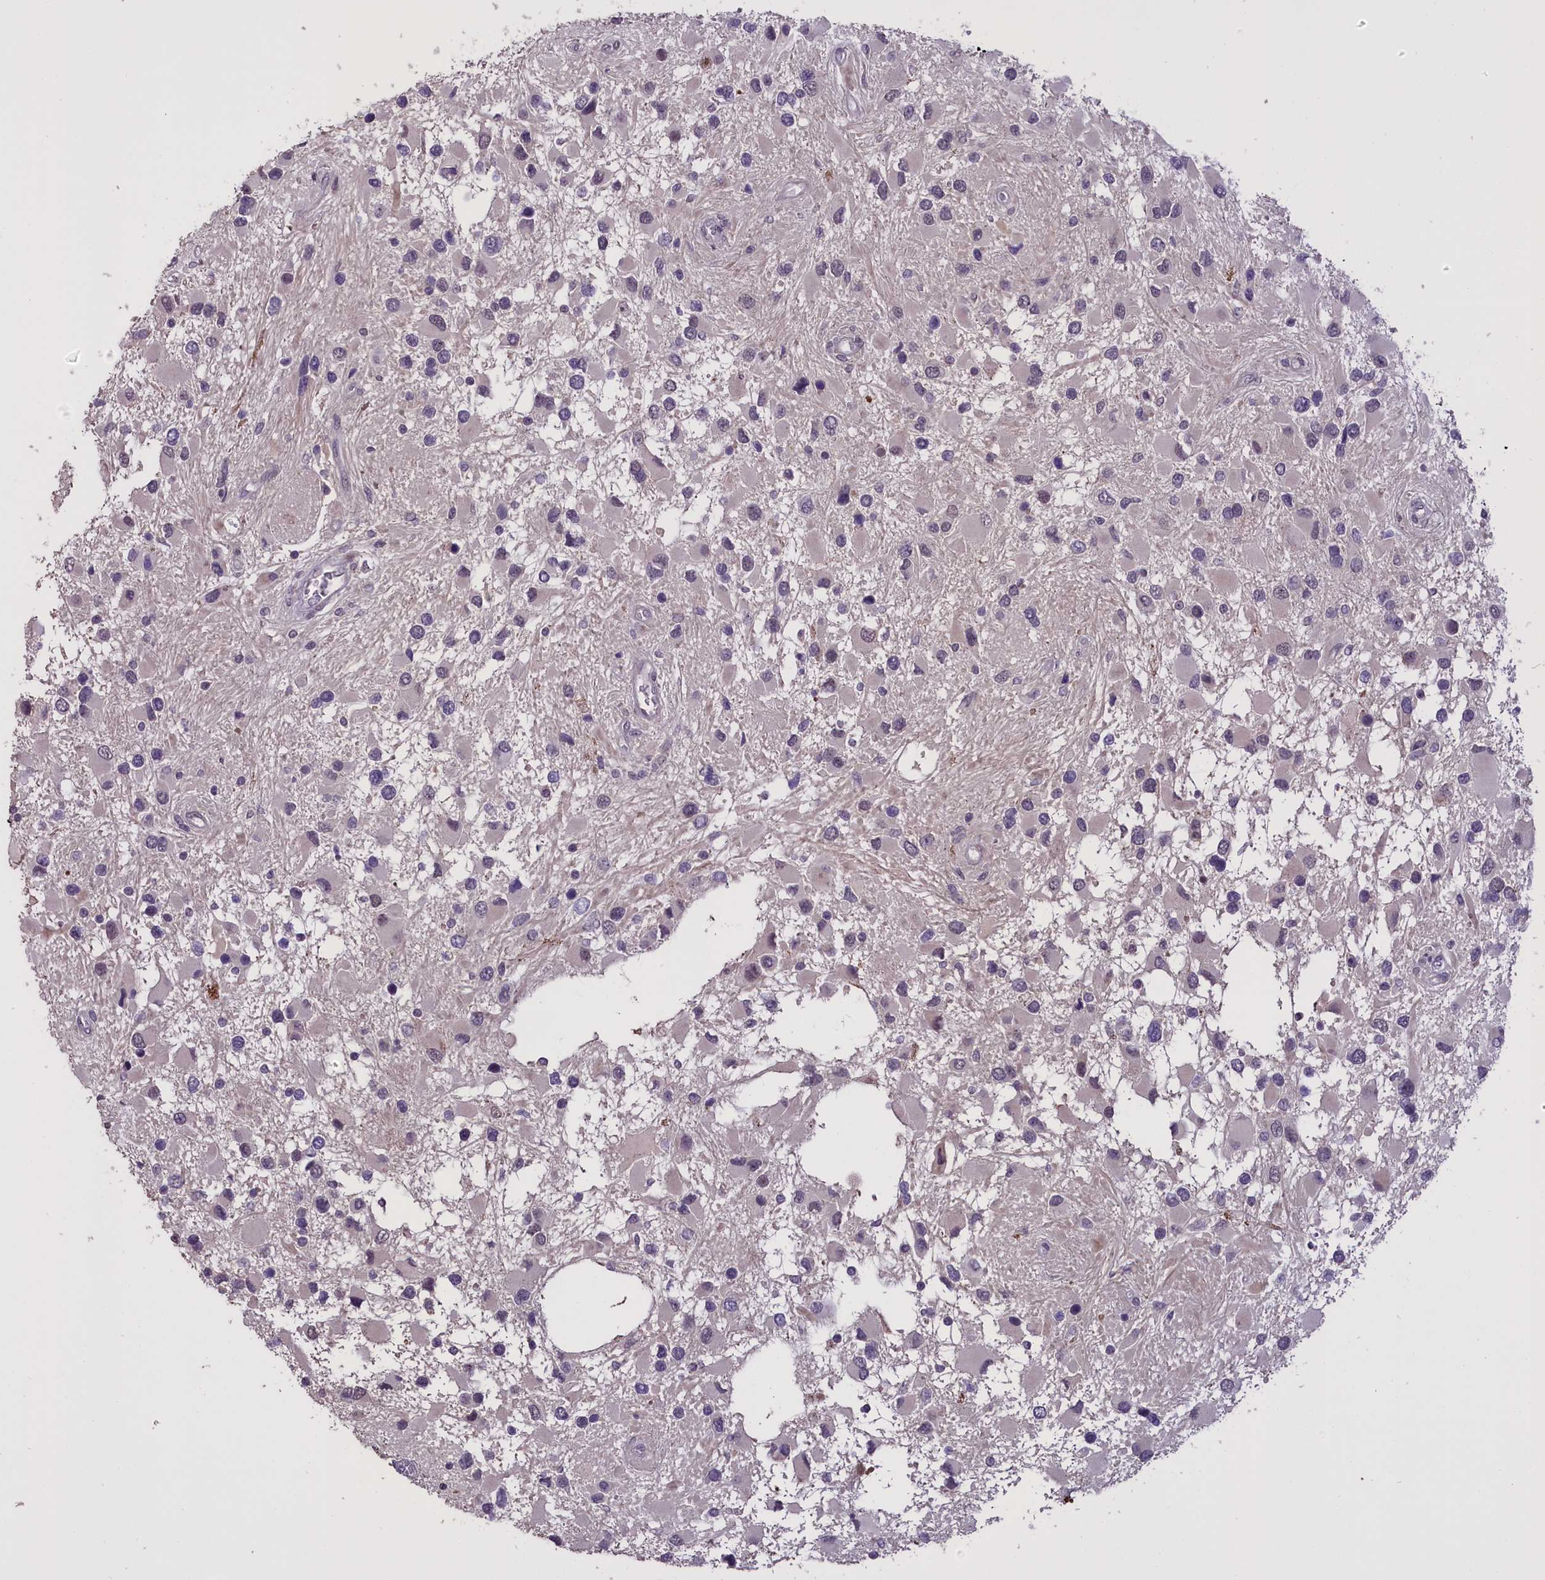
{"staining": {"intensity": "negative", "quantity": "none", "location": "none"}, "tissue": "glioma", "cell_type": "Tumor cells", "image_type": "cancer", "snomed": [{"axis": "morphology", "description": "Glioma, malignant, High grade"}, {"axis": "topography", "description": "Brain"}], "caption": "A micrograph of human malignant glioma (high-grade) is negative for staining in tumor cells.", "gene": "ENHO", "patient": {"sex": "male", "age": 53}}